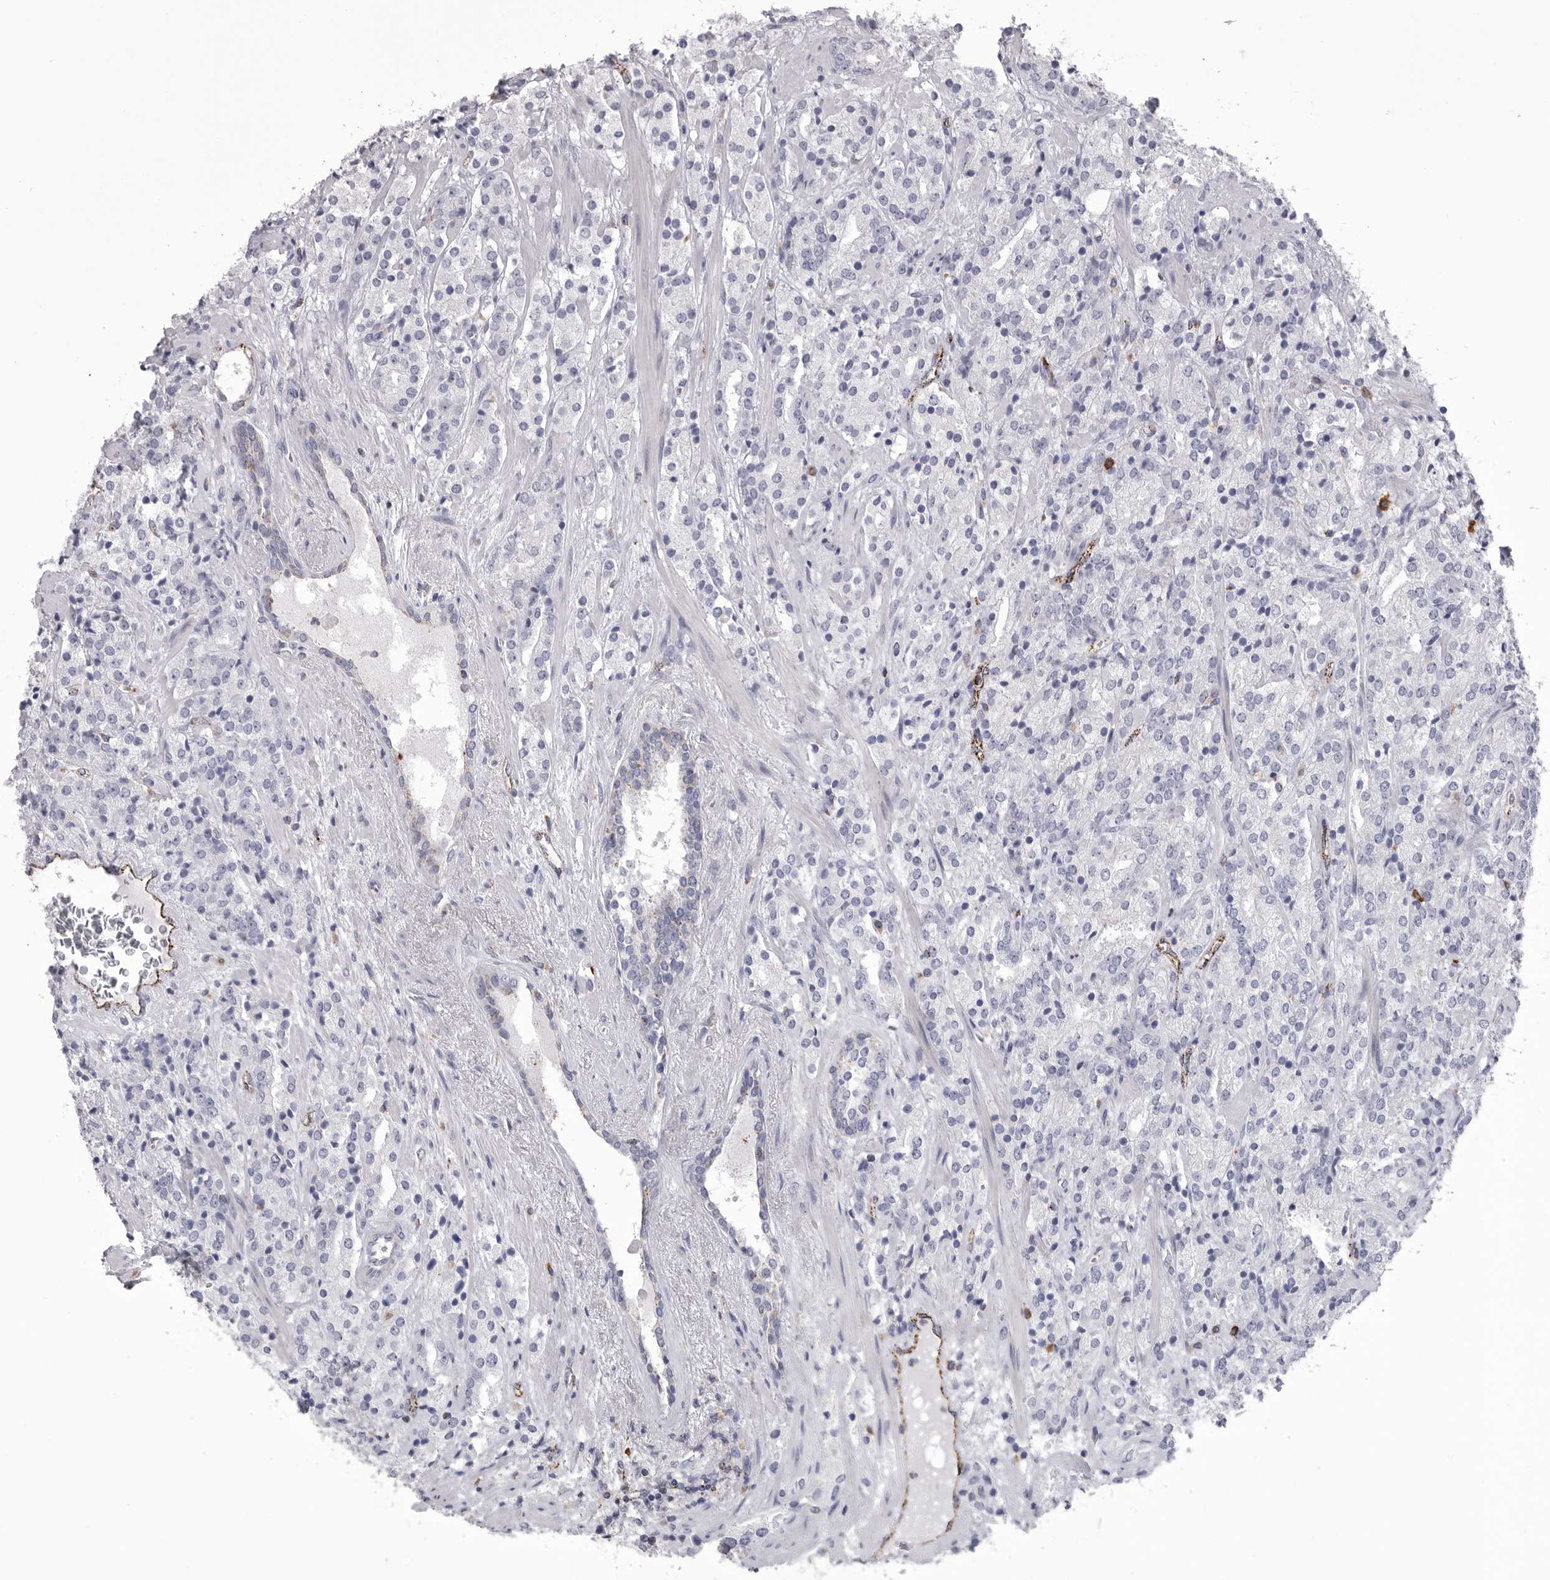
{"staining": {"intensity": "negative", "quantity": "none", "location": "none"}, "tissue": "prostate cancer", "cell_type": "Tumor cells", "image_type": "cancer", "snomed": [{"axis": "morphology", "description": "Adenocarcinoma, High grade"}, {"axis": "topography", "description": "Prostate"}], "caption": "High power microscopy image of an immunohistochemistry histopathology image of prostate adenocarcinoma (high-grade), revealing no significant staining in tumor cells.", "gene": "PSPN", "patient": {"sex": "male", "age": 71}}